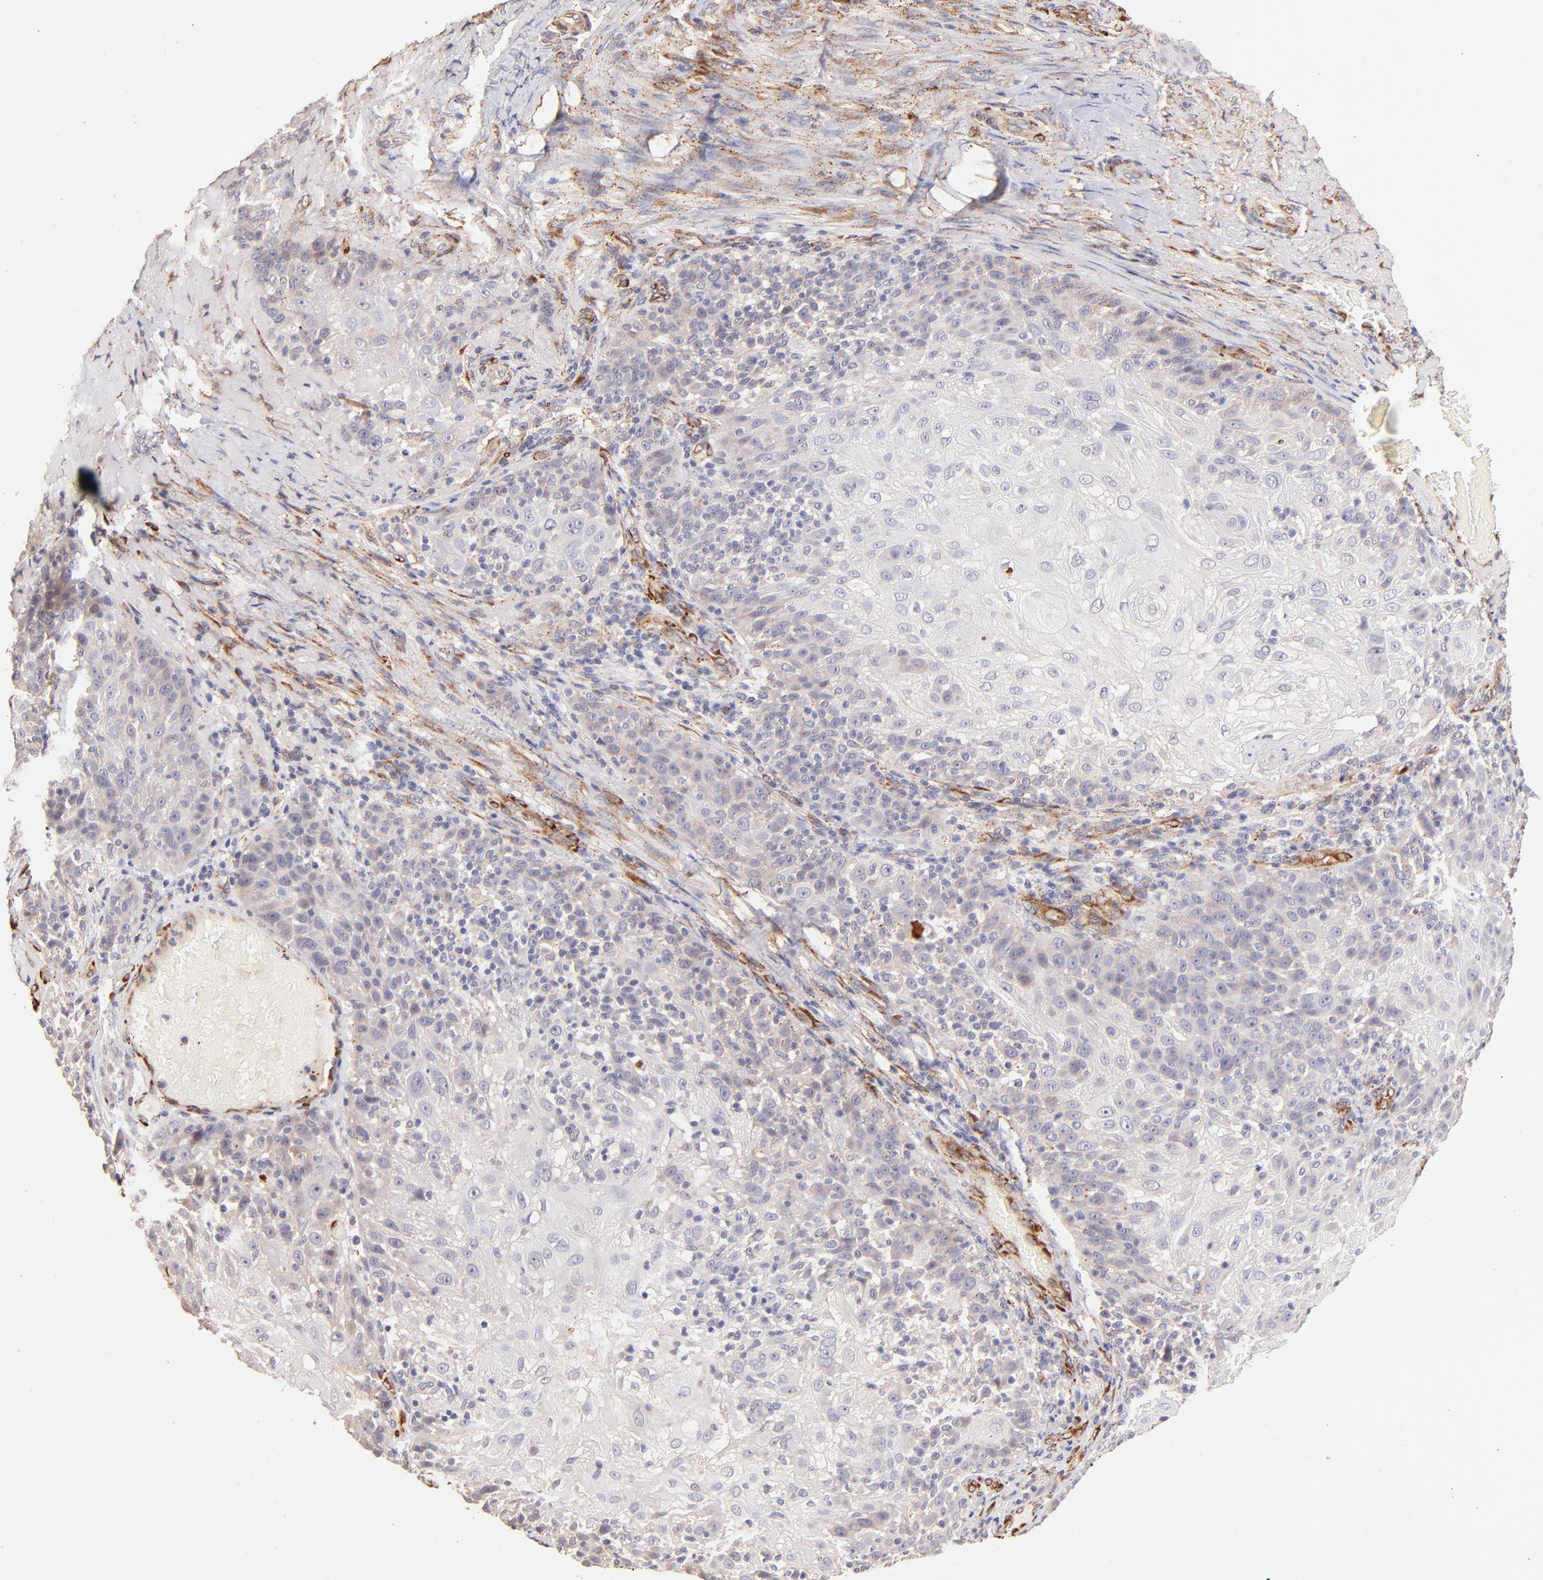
{"staining": {"intensity": "weak", "quantity": "<25%", "location": "cytoplasmic/membranous"}, "tissue": "skin cancer", "cell_type": "Tumor cells", "image_type": "cancer", "snomed": [{"axis": "morphology", "description": "Normal tissue, NOS"}, {"axis": "morphology", "description": "Squamous cell carcinoma, NOS"}, {"axis": "topography", "description": "Skin"}], "caption": "This is an immunohistochemistry (IHC) photomicrograph of skin squamous cell carcinoma. There is no positivity in tumor cells.", "gene": "SPARC", "patient": {"sex": "female", "age": 83}}